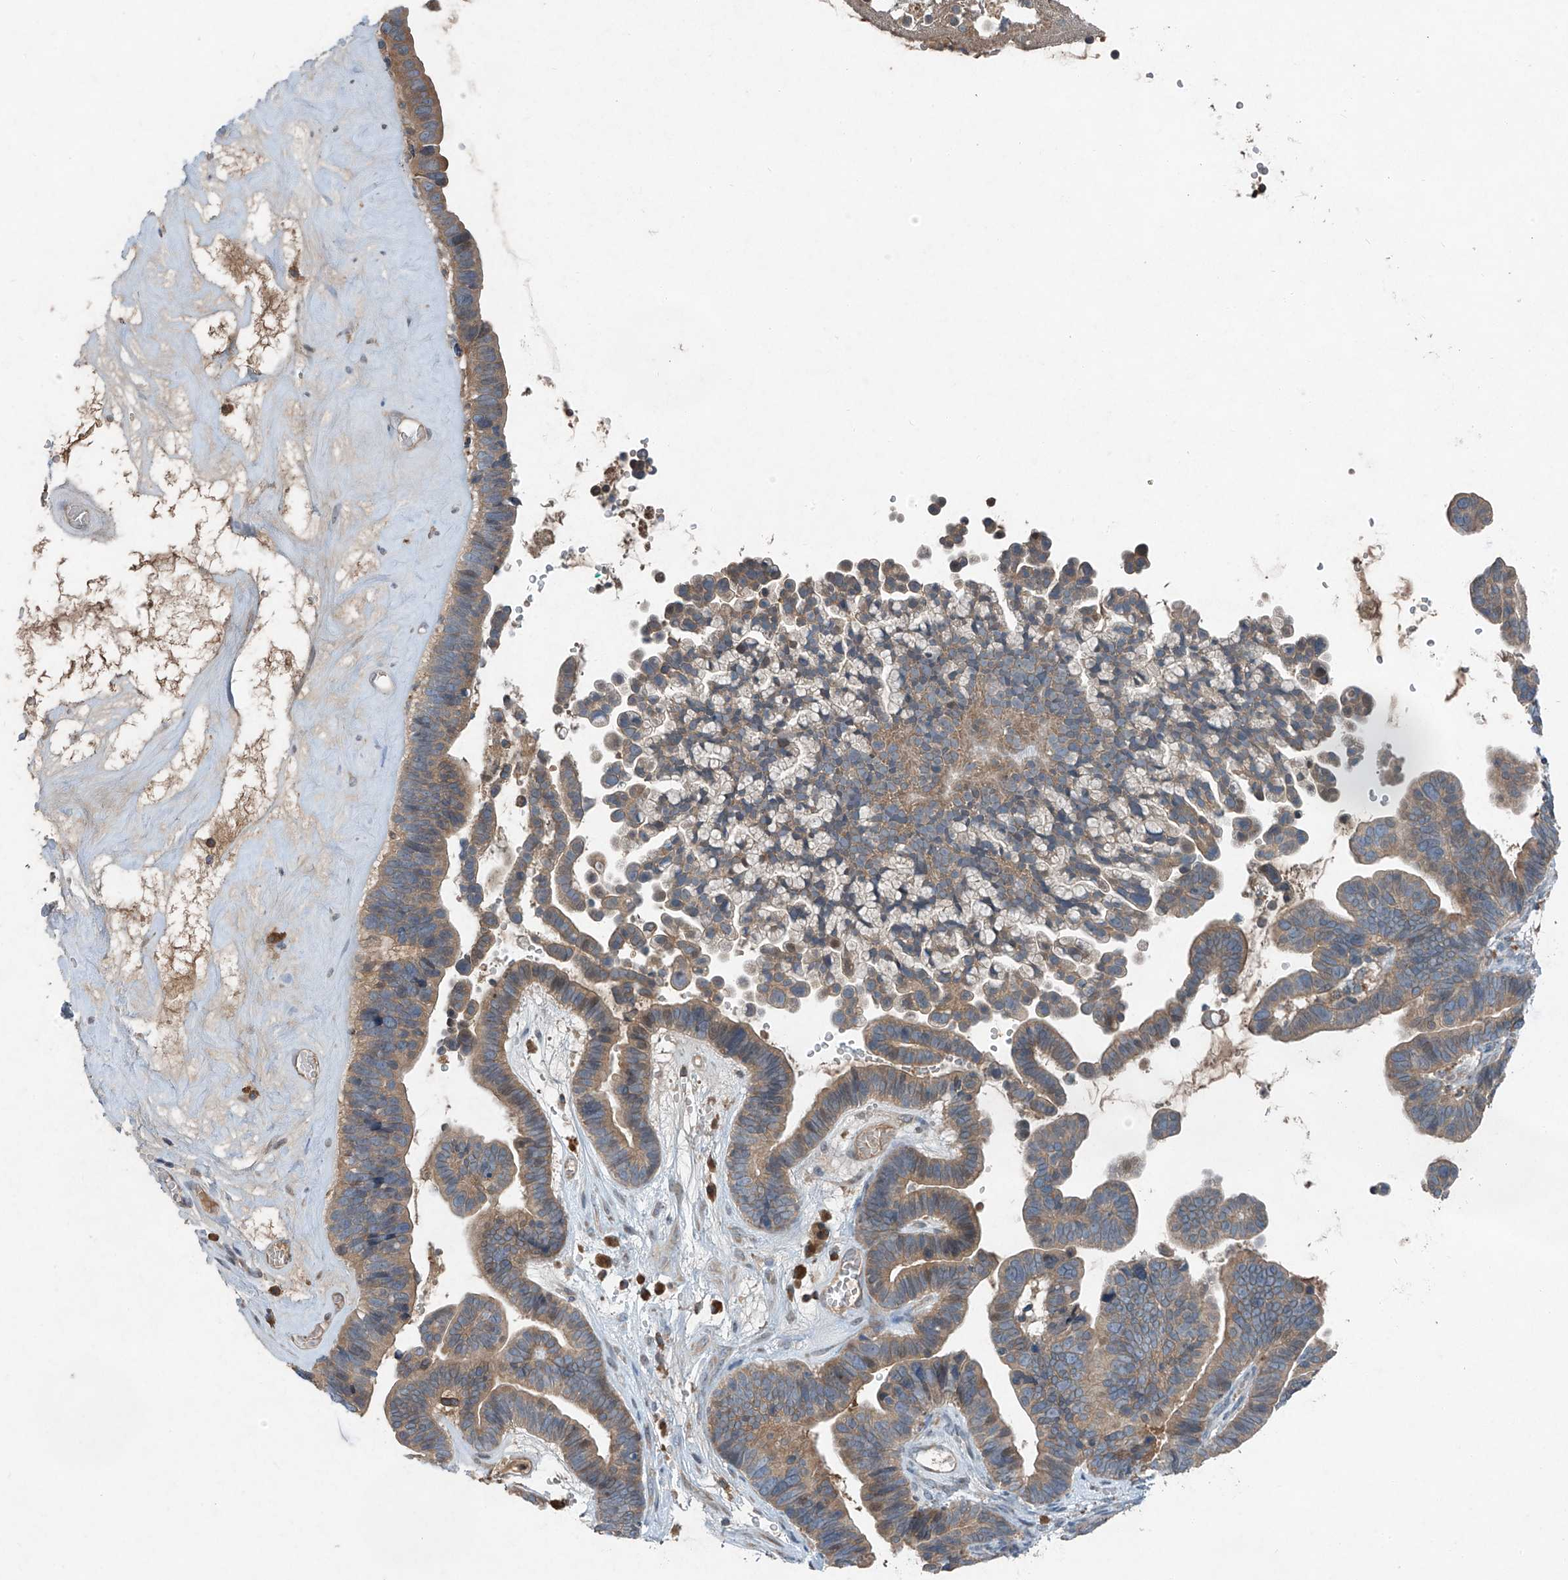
{"staining": {"intensity": "moderate", "quantity": ">75%", "location": "cytoplasmic/membranous"}, "tissue": "ovarian cancer", "cell_type": "Tumor cells", "image_type": "cancer", "snomed": [{"axis": "morphology", "description": "Cystadenocarcinoma, serous, NOS"}, {"axis": "topography", "description": "Ovary"}], "caption": "This is a histology image of IHC staining of ovarian serous cystadenocarcinoma, which shows moderate expression in the cytoplasmic/membranous of tumor cells.", "gene": "FOXRED2", "patient": {"sex": "female", "age": 56}}